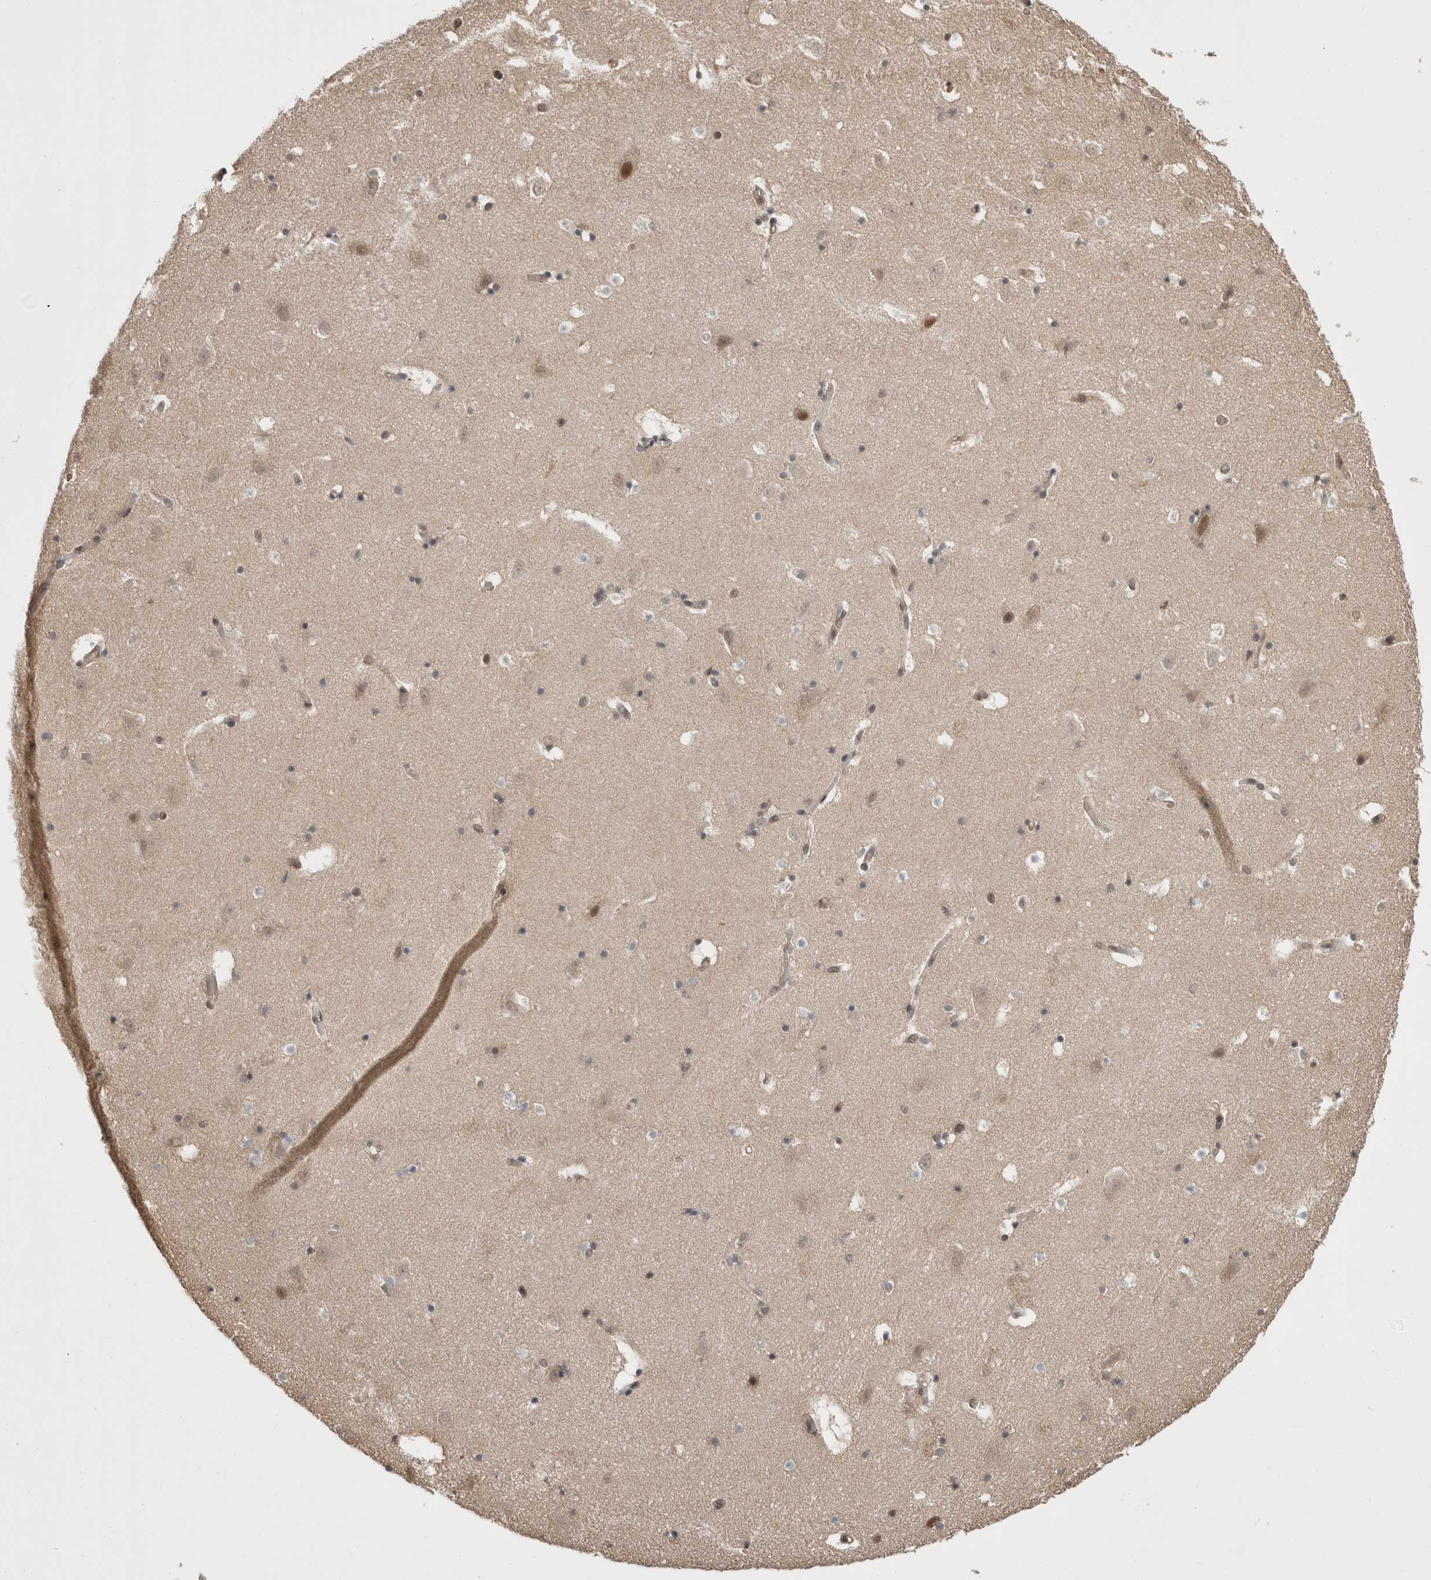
{"staining": {"intensity": "moderate", "quantity": "<25%", "location": "nuclear"}, "tissue": "hippocampus", "cell_type": "Glial cells", "image_type": "normal", "snomed": [{"axis": "morphology", "description": "Normal tissue, NOS"}, {"axis": "topography", "description": "Hippocampus"}], "caption": "Immunohistochemistry histopathology image of unremarkable hippocampus: hippocampus stained using IHC shows low levels of moderate protein expression localized specifically in the nuclear of glial cells, appearing as a nuclear brown color.", "gene": "ZNF592", "patient": {"sex": "male", "age": 45}}